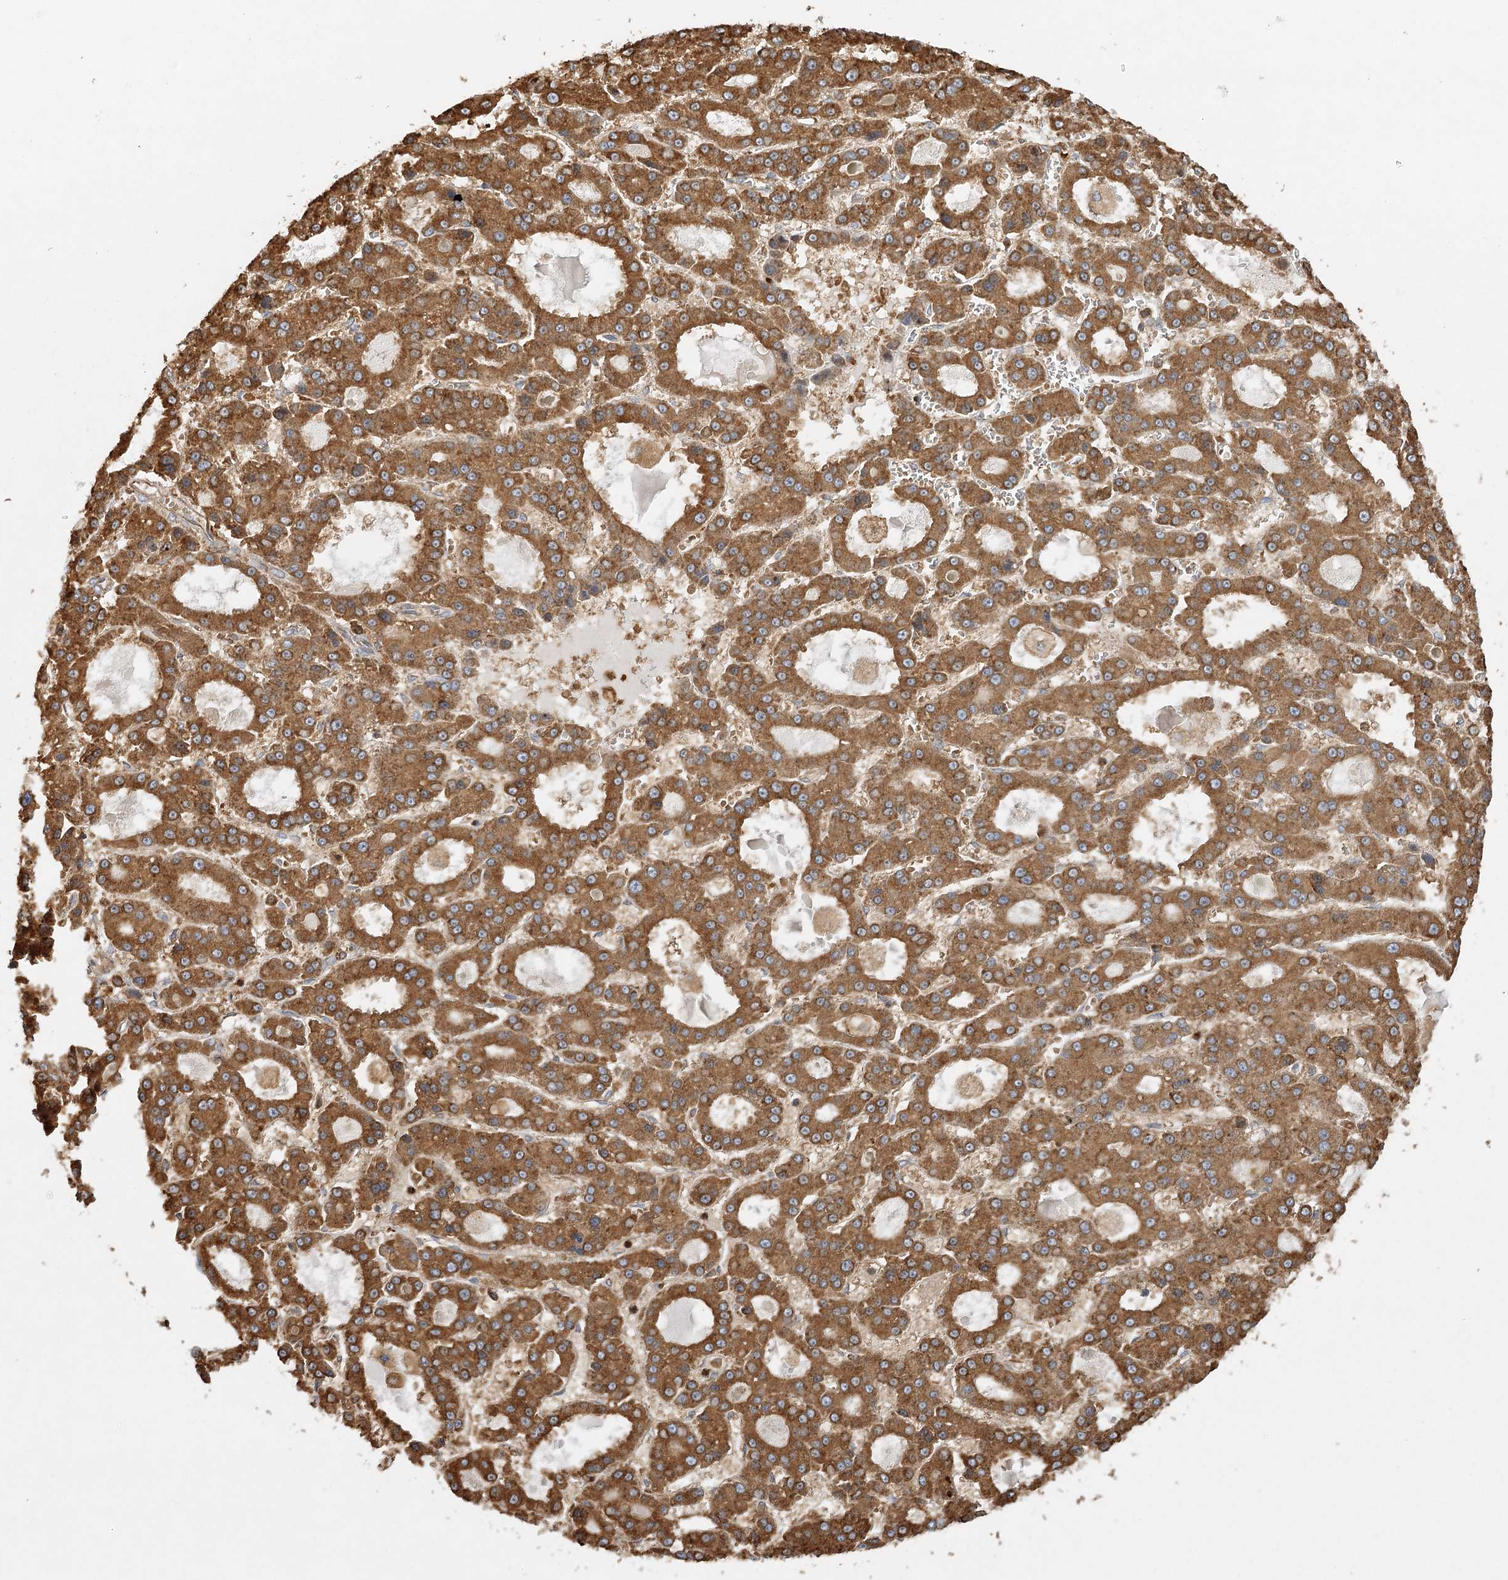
{"staining": {"intensity": "strong", "quantity": ">75%", "location": "cytoplasmic/membranous"}, "tissue": "liver cancer", "cell_type": "Tumor cells", "image_type": "cancer", "snomed": [{"axis": "morphology", "description": "Carcinoma, Hepatocellular, NOS"}, {"axis": "topography", "description": "Liver"}], "caption": "Human liver cancer (hepatocellular carcinoma) stained for a protein (brown) exhibits strong cytoplasmic/membranous positive positivity in about >75% of tumor cells.", "gene": "ACAP2", "patient": {"sex": "male", "age": 70}}